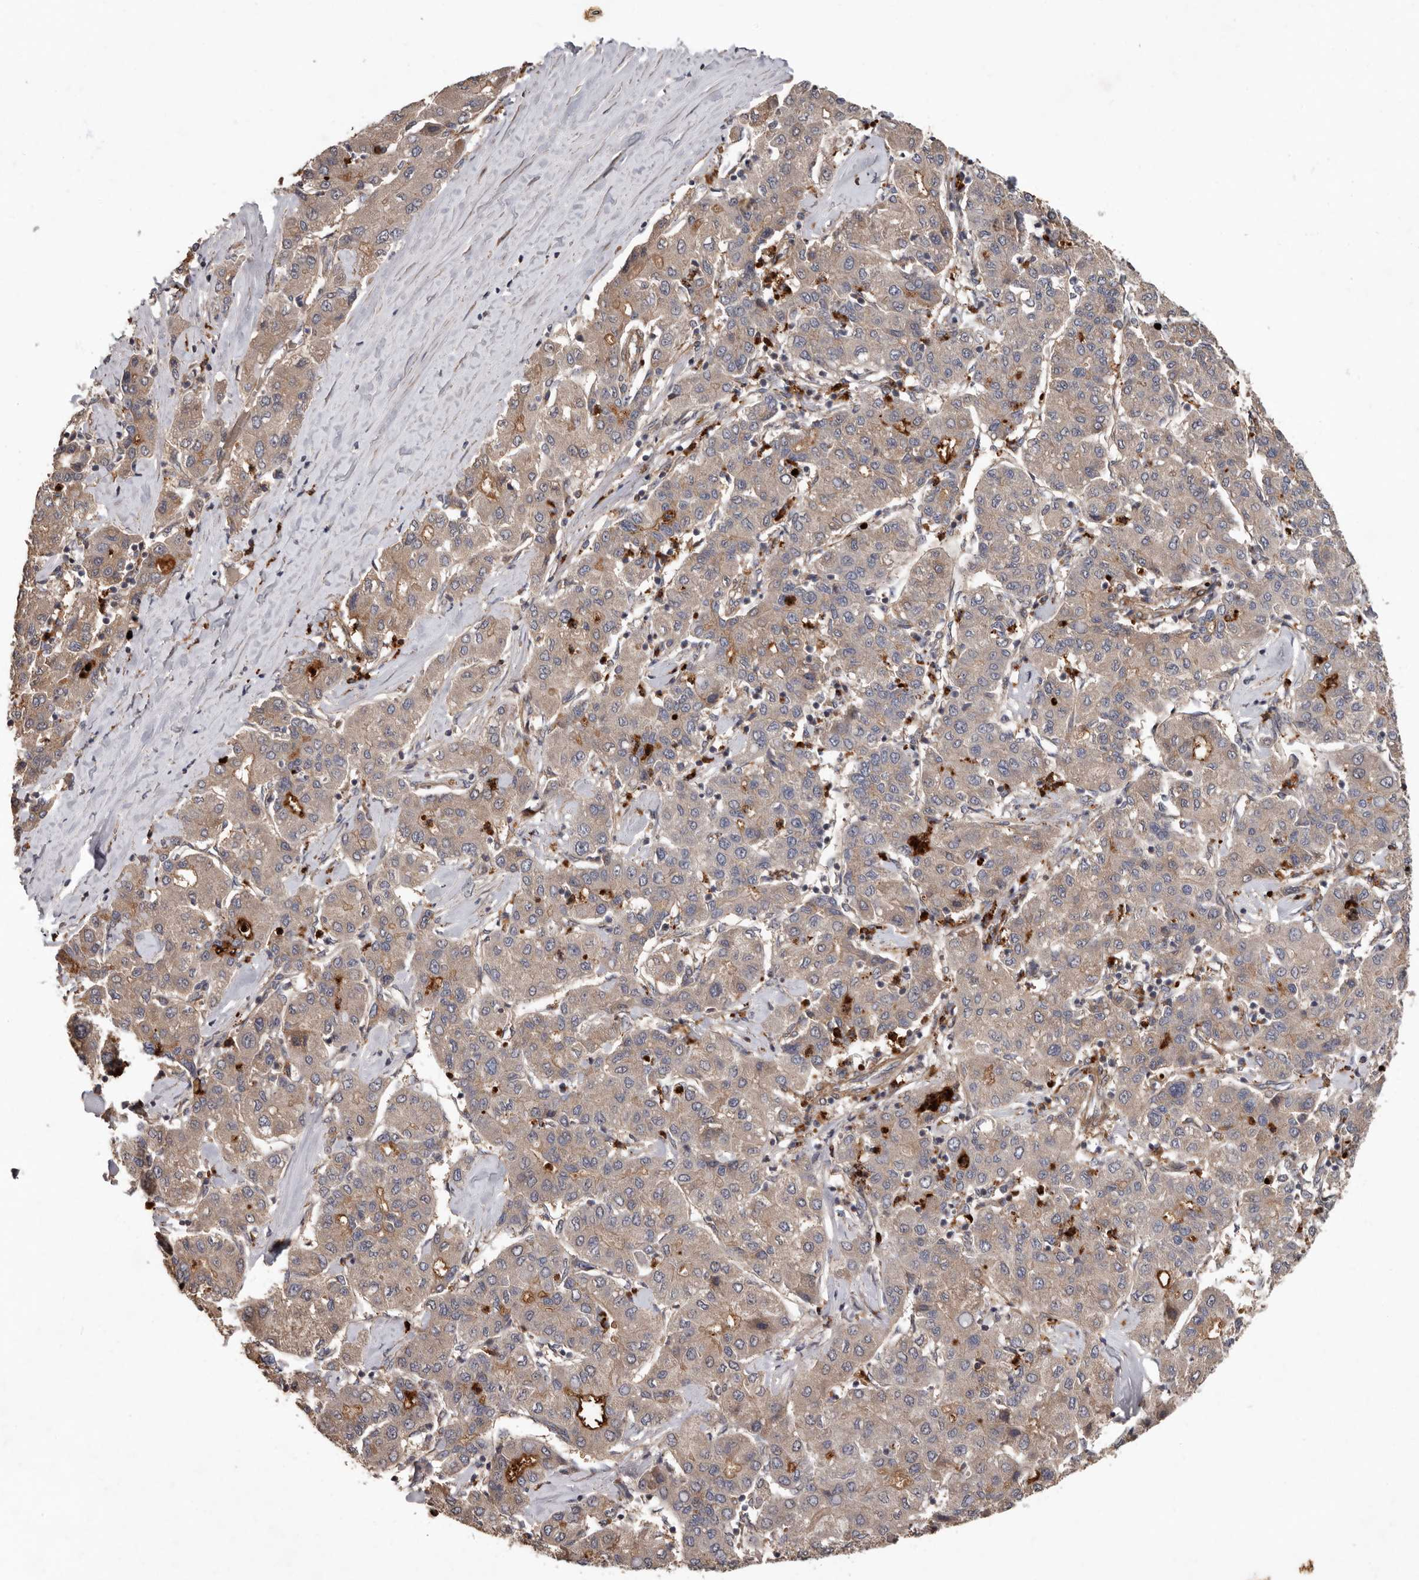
{"staining": {"intensity": "weak", "quantity": ">75%", "location": "cytoplasmic/membranous"}, "tissue": "liver cancer", "cell_type": "Tumor cells", "image_type": "cancer", "snomed": [{"axis": "morphology", "description": "Carcinoma, Hepatocellular, NOS"}, {"axis": "topography", "description": "Liver"}], "caption": "Immunohistochemical staining of liver cancer displays weak cytoplasmic/membranous protein positivity in about >75% of tumor cells.", "gene": "ARHGEF5", "patient": {"sex": "male", "age": 65}}